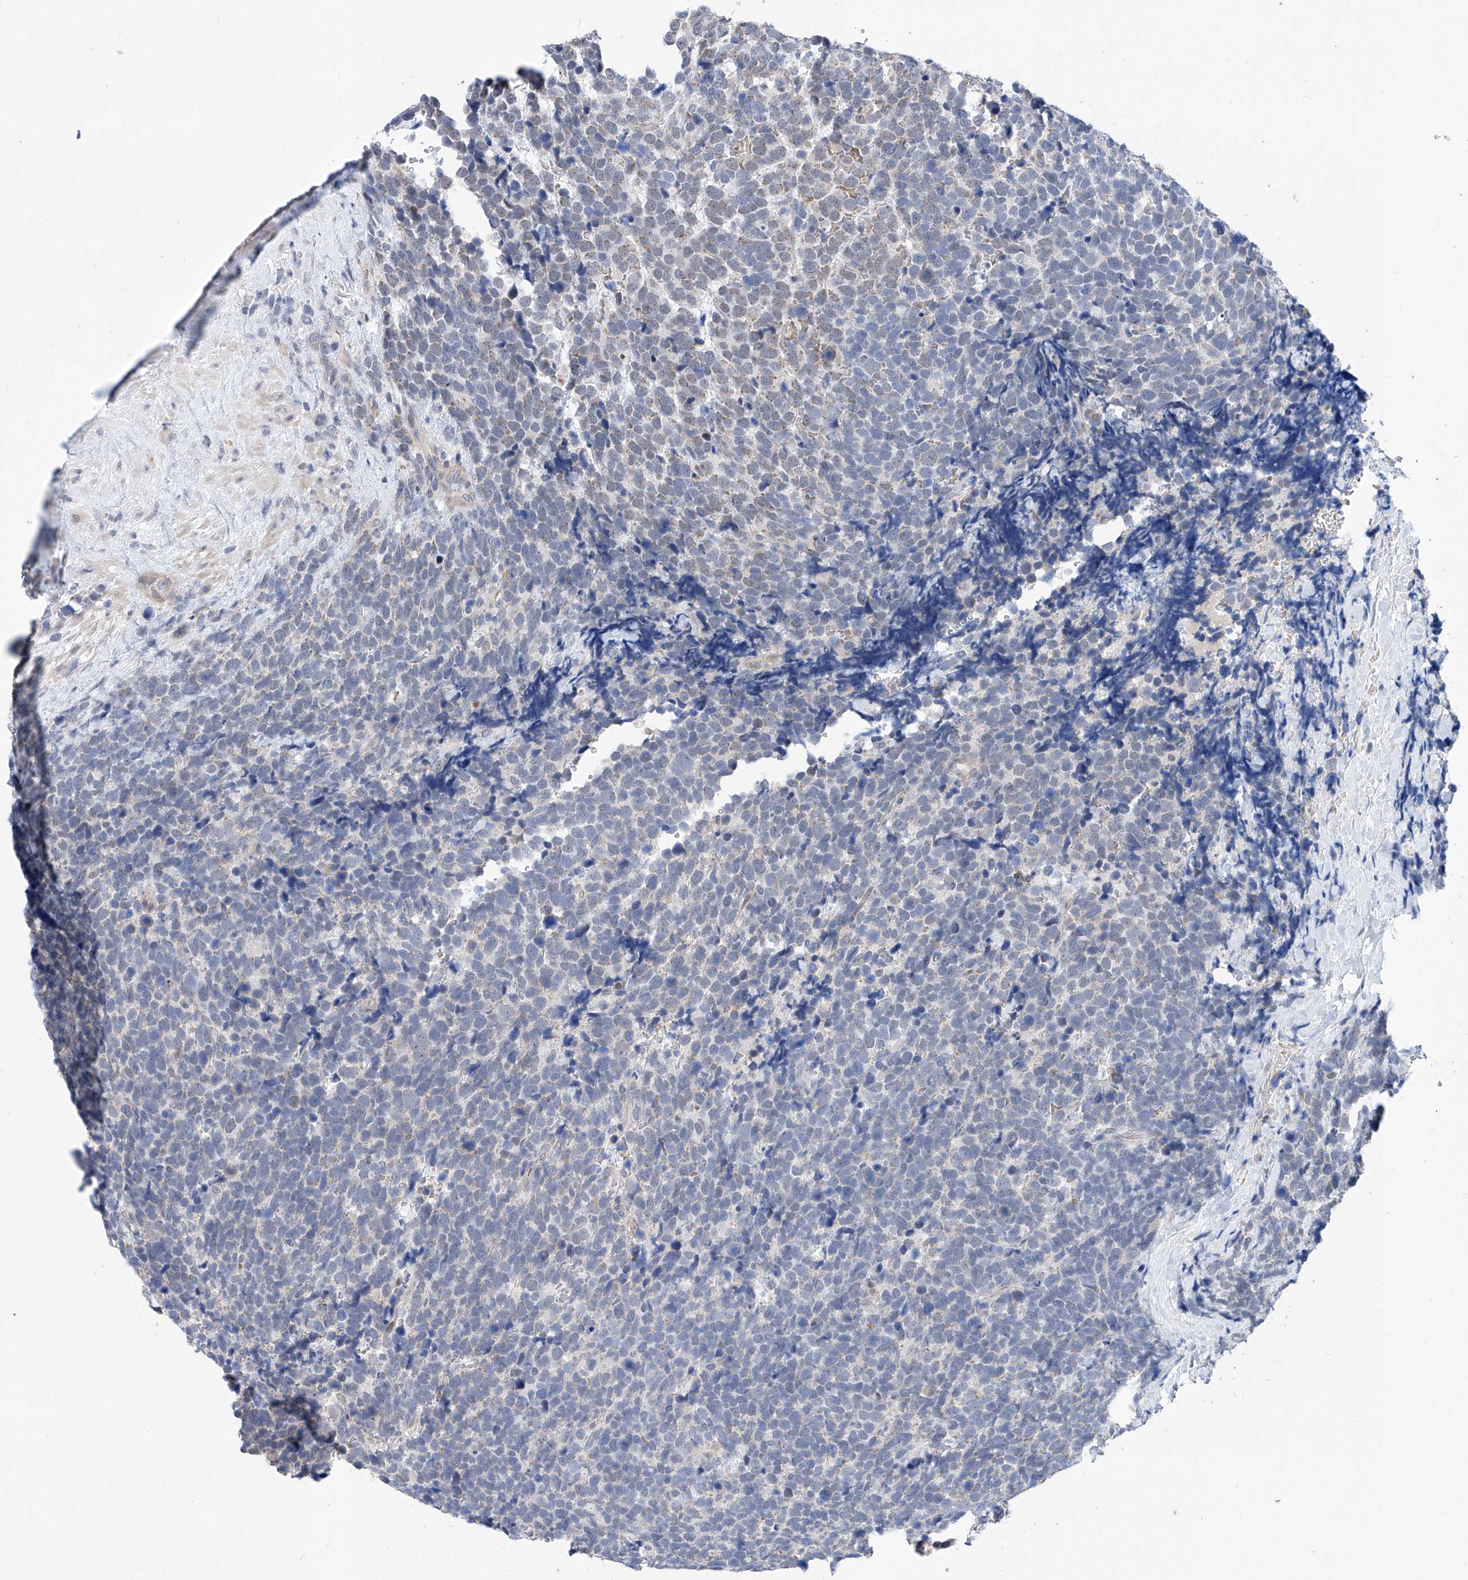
{"staining": {"intensity": "weak", "quantity": "25%-75%", "location": "cytoplasmic/membranous"}, "tissue": "urothelial cancer", "cell_type": "Tumor cells", "image_type": "cancer", "snomed": [{"axis": "morphology", "description": "Urothelial carcinoma, High grade"}, {"axis": "topography", "description": "Urinary bladder"}], "caption": "IHC micrograph of neoplastic tissue: human high-grade urothelial carcinoma stained using immunohistochemistry shows low levels of weak protein expression localized specifically in the cytoplasmic/membranous of tumor cells, appearing as a cytoplasmic/membranous brown color.", "gene": "BPTF", "patient": {"sex": "female", "age": 82}}